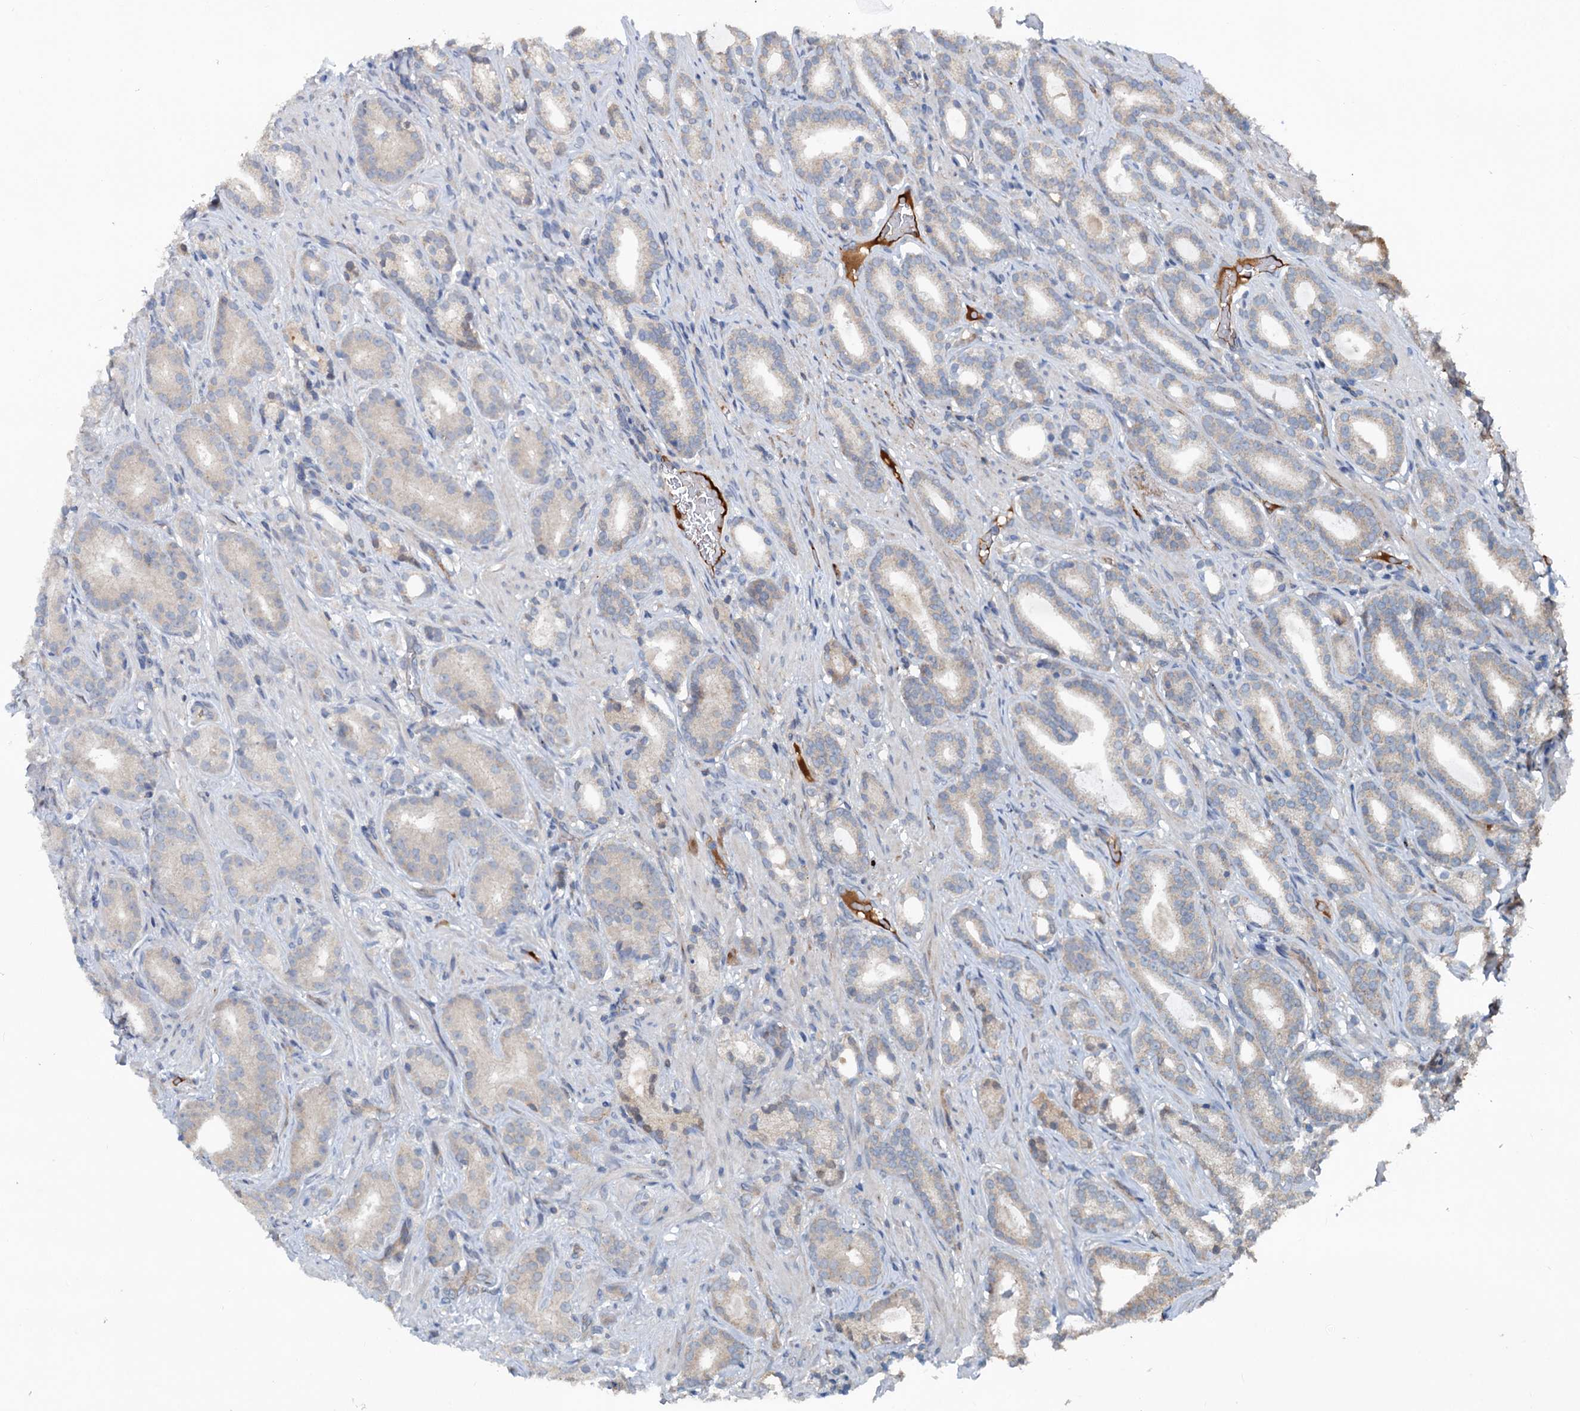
{"staining": {"intensity": "weak", "quantity": "<25%", "location": "cytoplasmic/membranous"}, "tissue": "prostate cancer", "cell_type": "Tumor cells", "image_type": "cancer", "snomed": [{"axis": "morphology", "description": "Adenocarcinoma, Low grade"}, {"axis": "topography", "description": "Prostate"}], "caption": "Adenocarcinoma (low-grade) (prostate) was stained to show a protein in brown. There is no significant expression in tumor cells.", "gene": "TEDC1", "patient": {"sex": "male", "age": 71}}